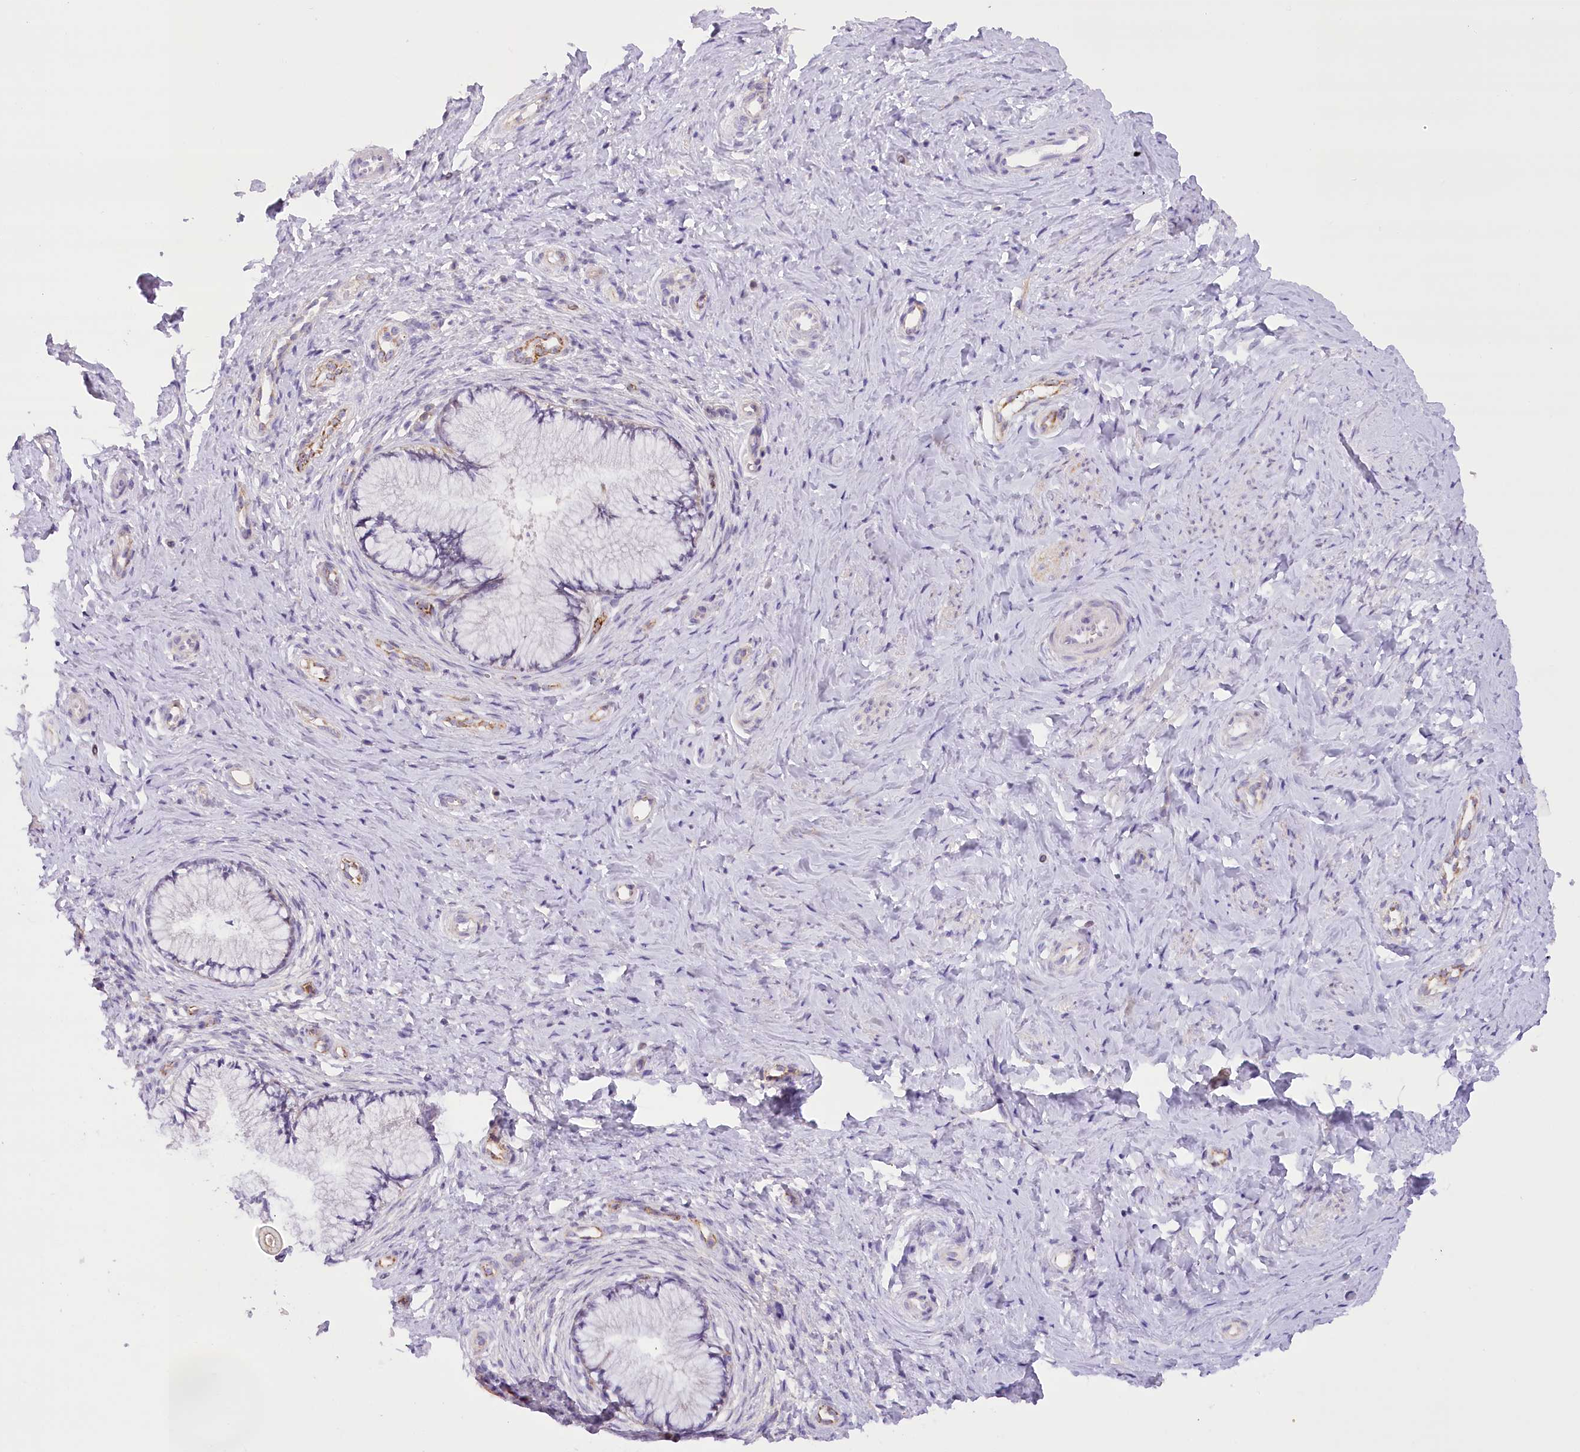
{"staining": {"intensity": "negative", "quantity": "none", "location": "none"}, "tissue": "cervix", "cell_type": "Glandular cells", "image_type": "normal", "snomed": [{"axis": "morphology", "description": "Normal tissue, NOS"}, {"axis": "topography", "description": "Cervix"}], "caption": "Histopathology image shows no protein expression in glandular cells of normal cervix.", "gene": "DCUN1D1", "patient": {"sex": "female", "age": 36}}